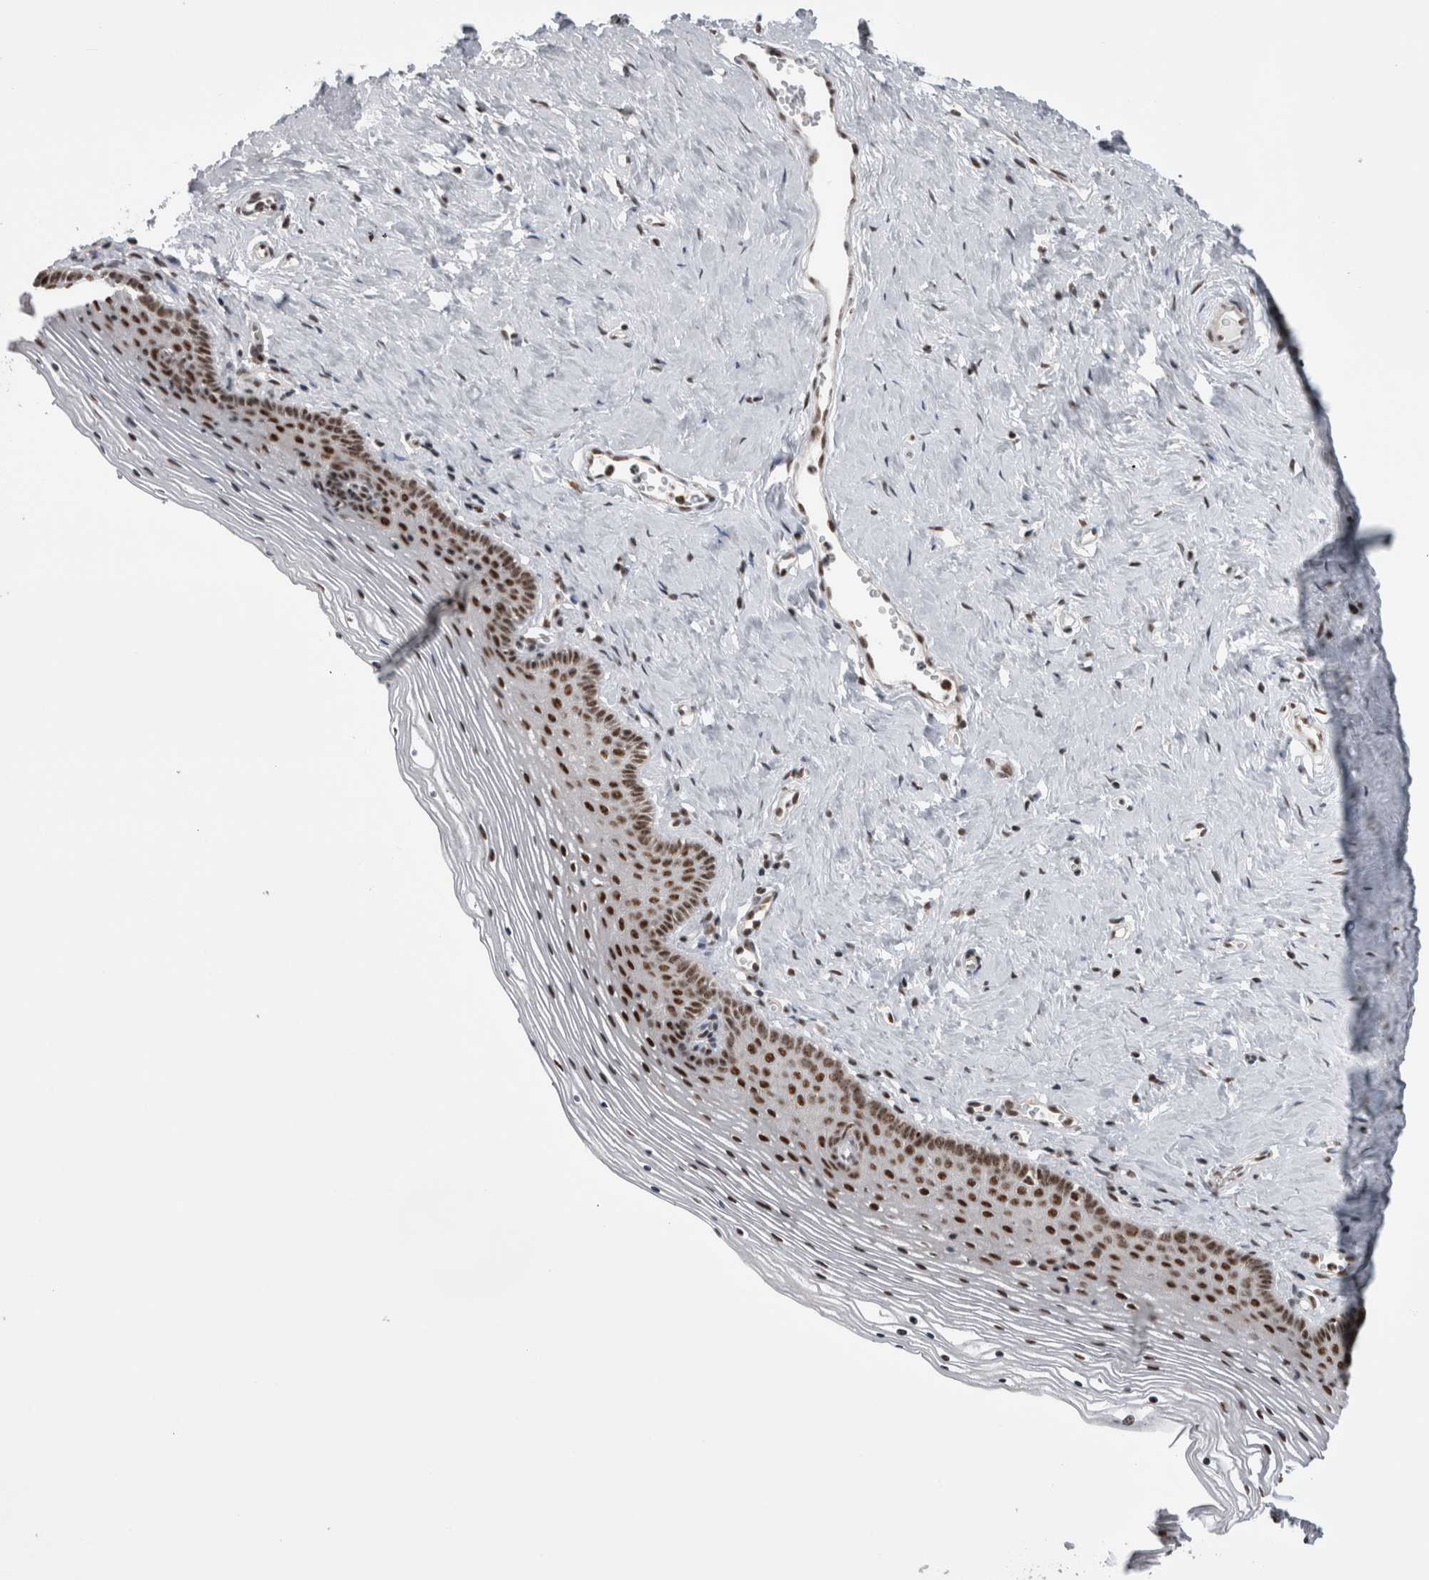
{"staining": {"intensity": "strong", "quantity": ">75%", "location": "nuclear"}, "tissue": "vagina", "cell_type": "Squamous epithelial cells", "image_type": "normal", "snomed": [{"axis": "morphology", "description": "Normal tissue, NOS"}, {"axis": "topography", "description": "Vagina"}], "caption": "Strong nuclear protein staining is seen in about >75% of squamous epithelial cells in vagina.", "gene": "CDK11A", "patient": {"sex": "female", "age": 32}}